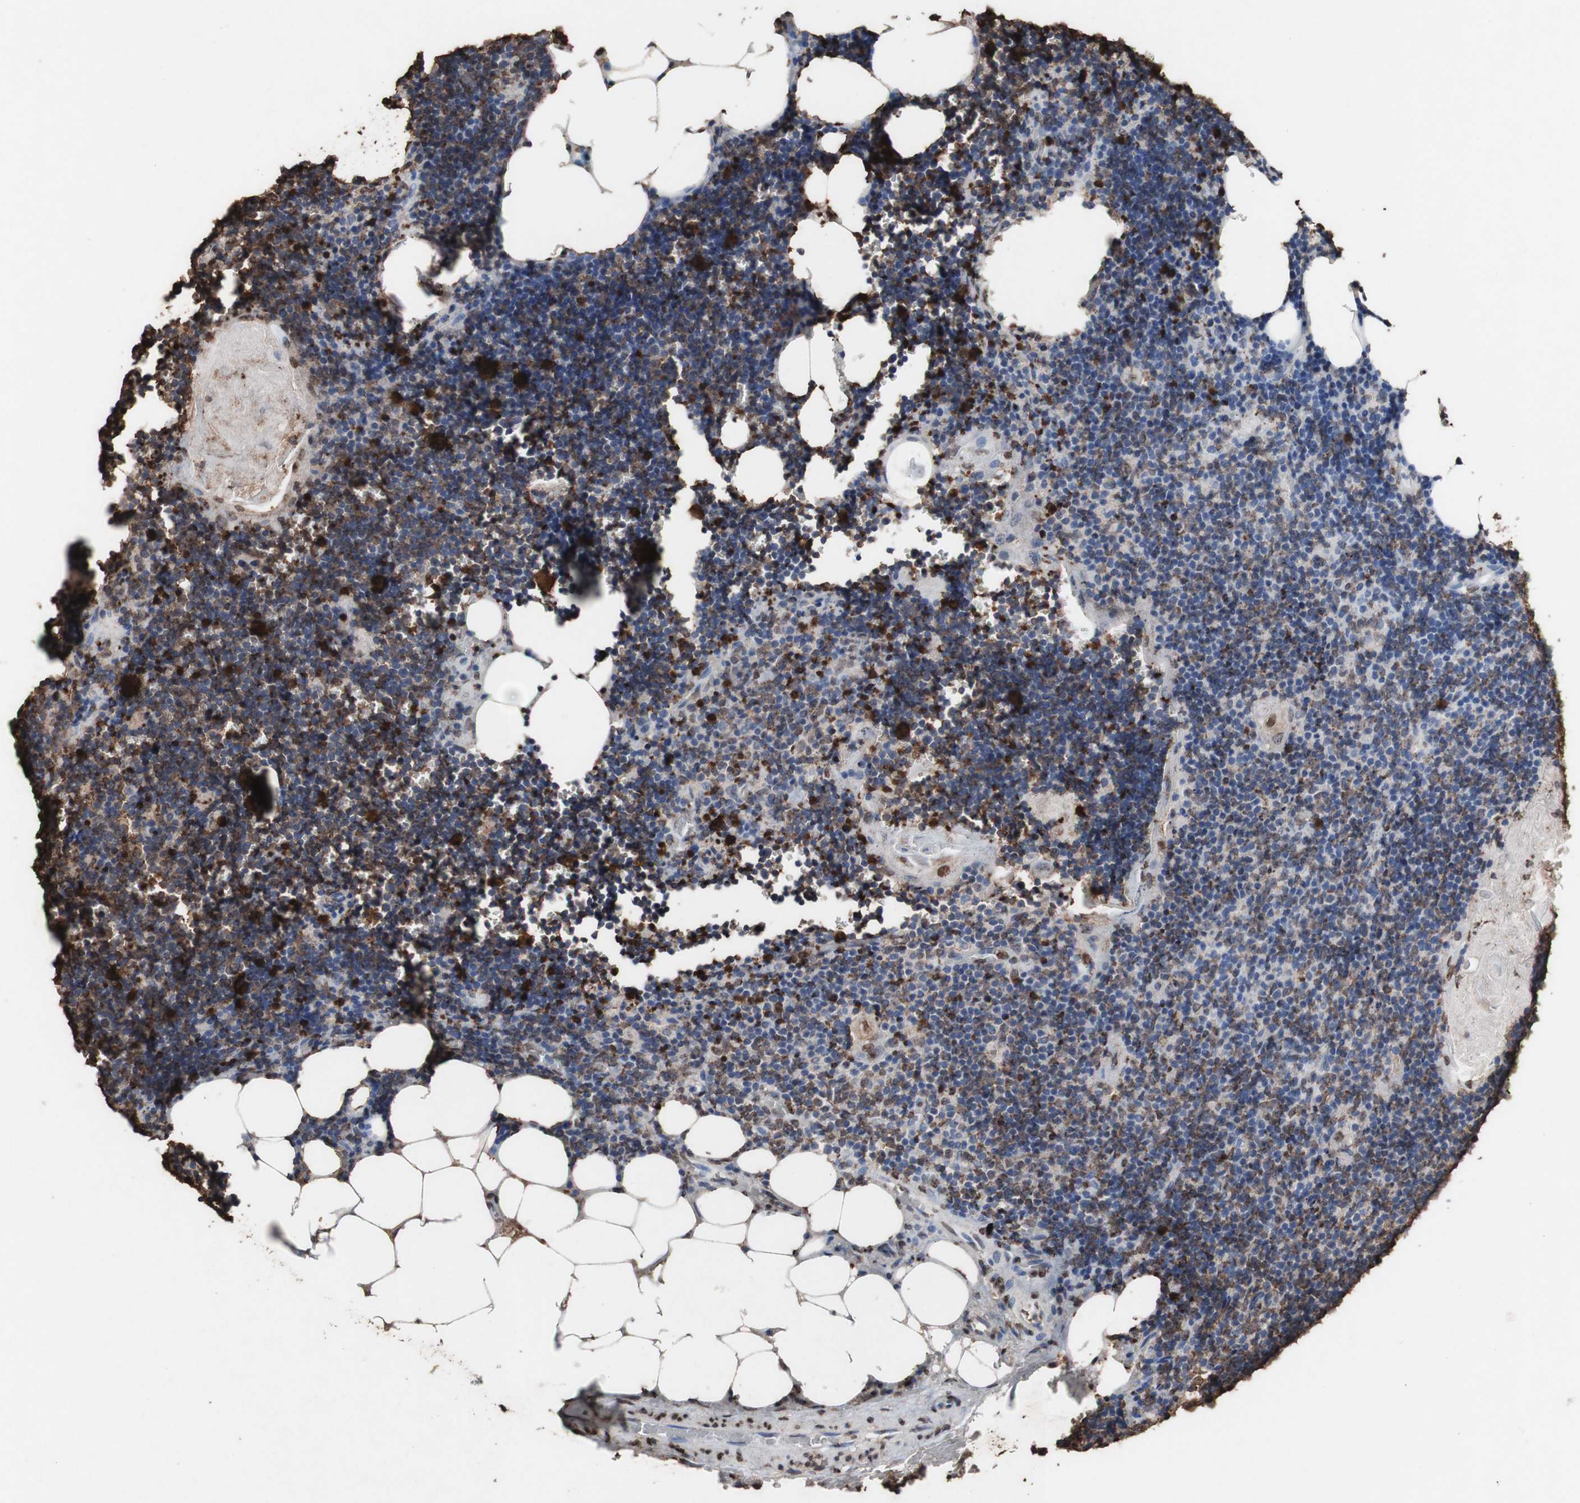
{"staining": {"intensity": "moderate", "quantity": "25%-75%", "location": "cytoplasmic/membranous,nuclear"}, "tissue": "lymph node", "cell_type": "Germinal center cells", "image_type": "normal", "snomed": [{"axis": "morphology", "description": "Normal tissue, NOS"}, {"axis": "topography", "description": "Lymph node"}], "caption": "IHC (DAB) staining of unremarkable lymph node displays moderate cytoplasmic/membranous,nuclear protein expression in approximately 25%-75% of germinal center cells.", "gene": "PIDD1", "patient": {"sex": "male", "age": 33}}